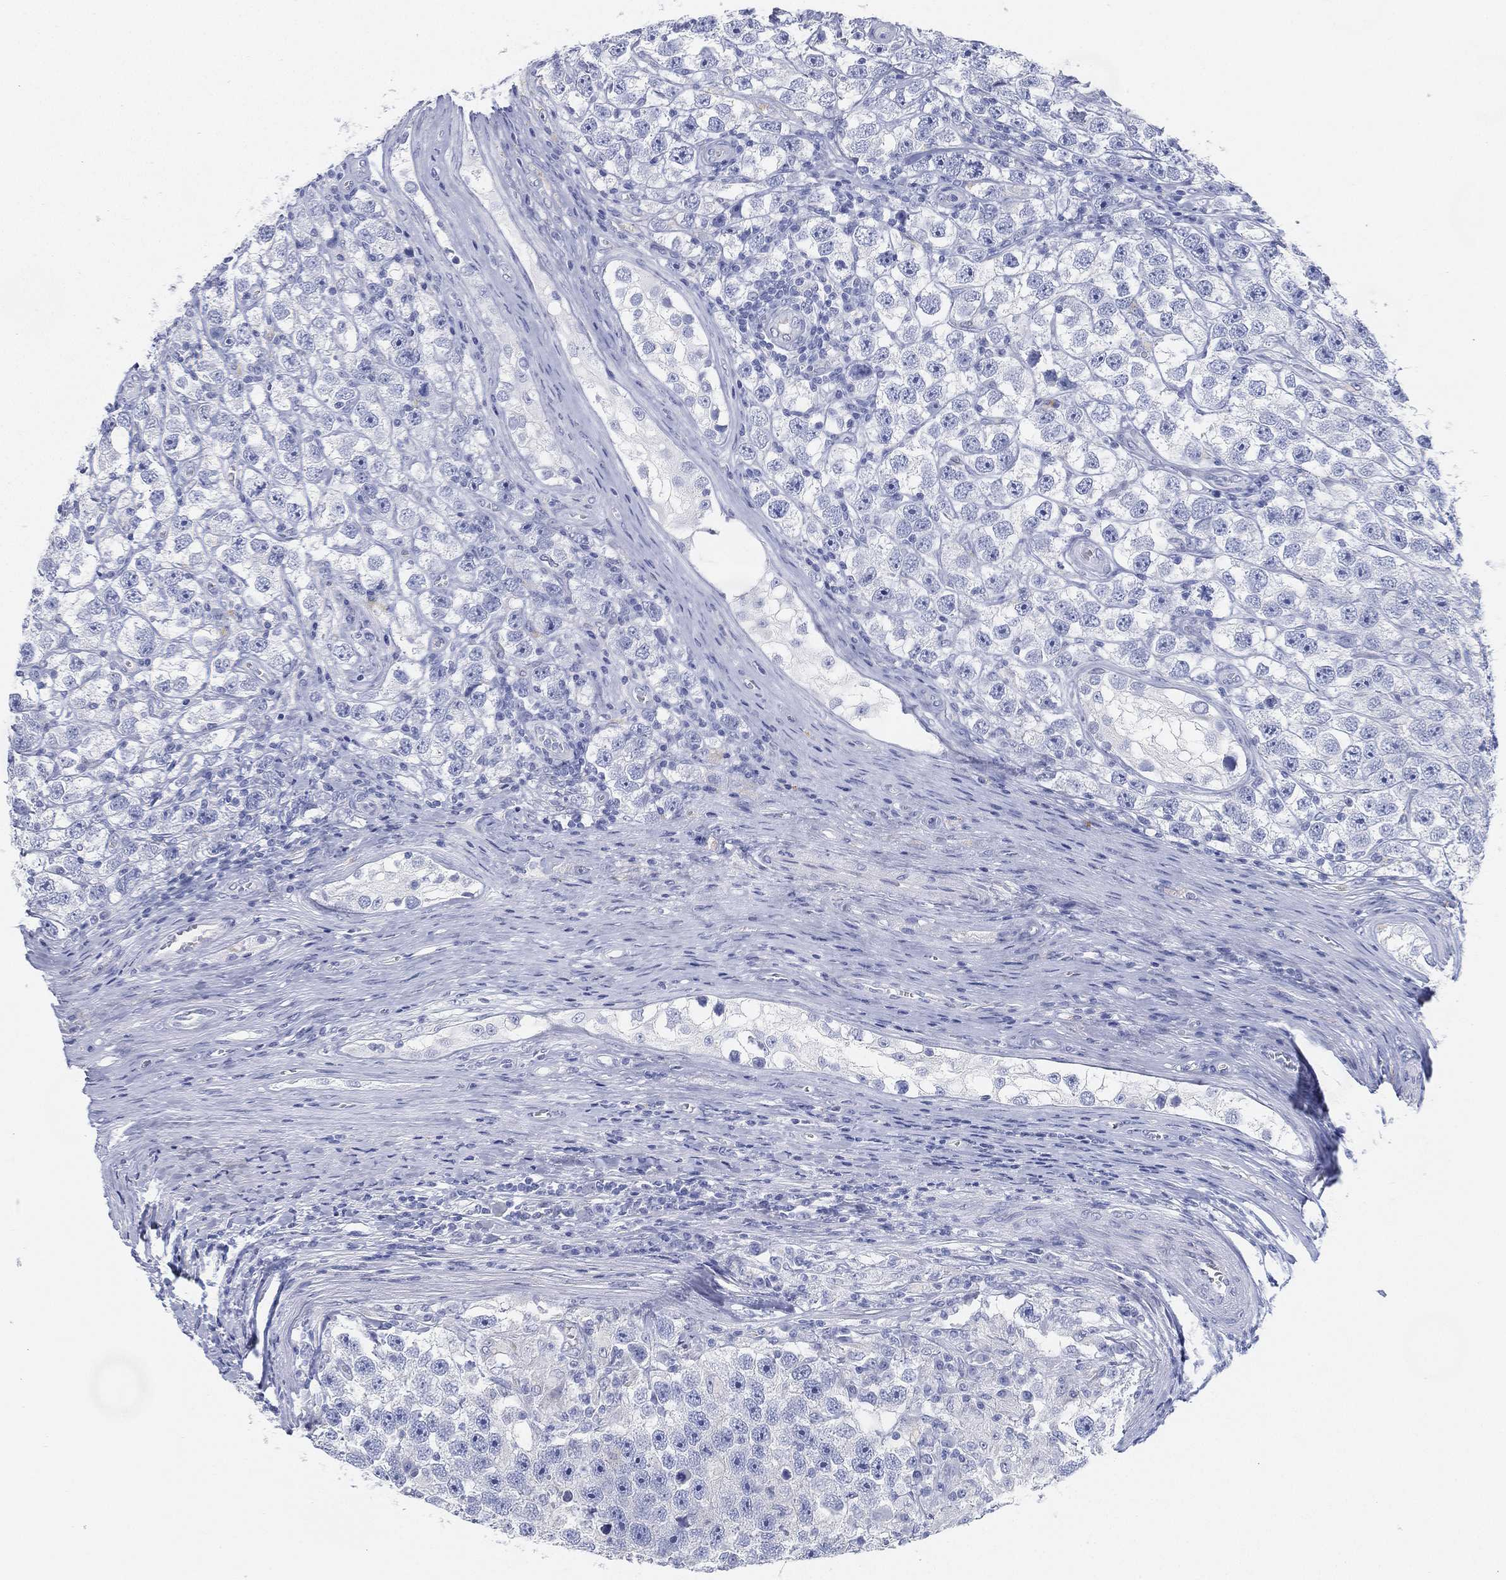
{"staining": {"intensity": "negative", "quantity": "none", "location": "none"}, "tissue": "testis cancer", "cell_type": "Tumor cells", "image_type": "cancer", "snomed": [{"axis": "morphology", "description": "Seminoma, NOS"}, {"axis": "topography", "description": "Testis"}], "caption": "Seminoma (testis) was stained to show a protein in brown. There is no significant staining in tumor cells. The staining is performed using DAB brown chromogen with nuclei counter-stained in using hematoxylin.", "gene": "GPR61", "patient": {"sex": "male", "age": 26}}